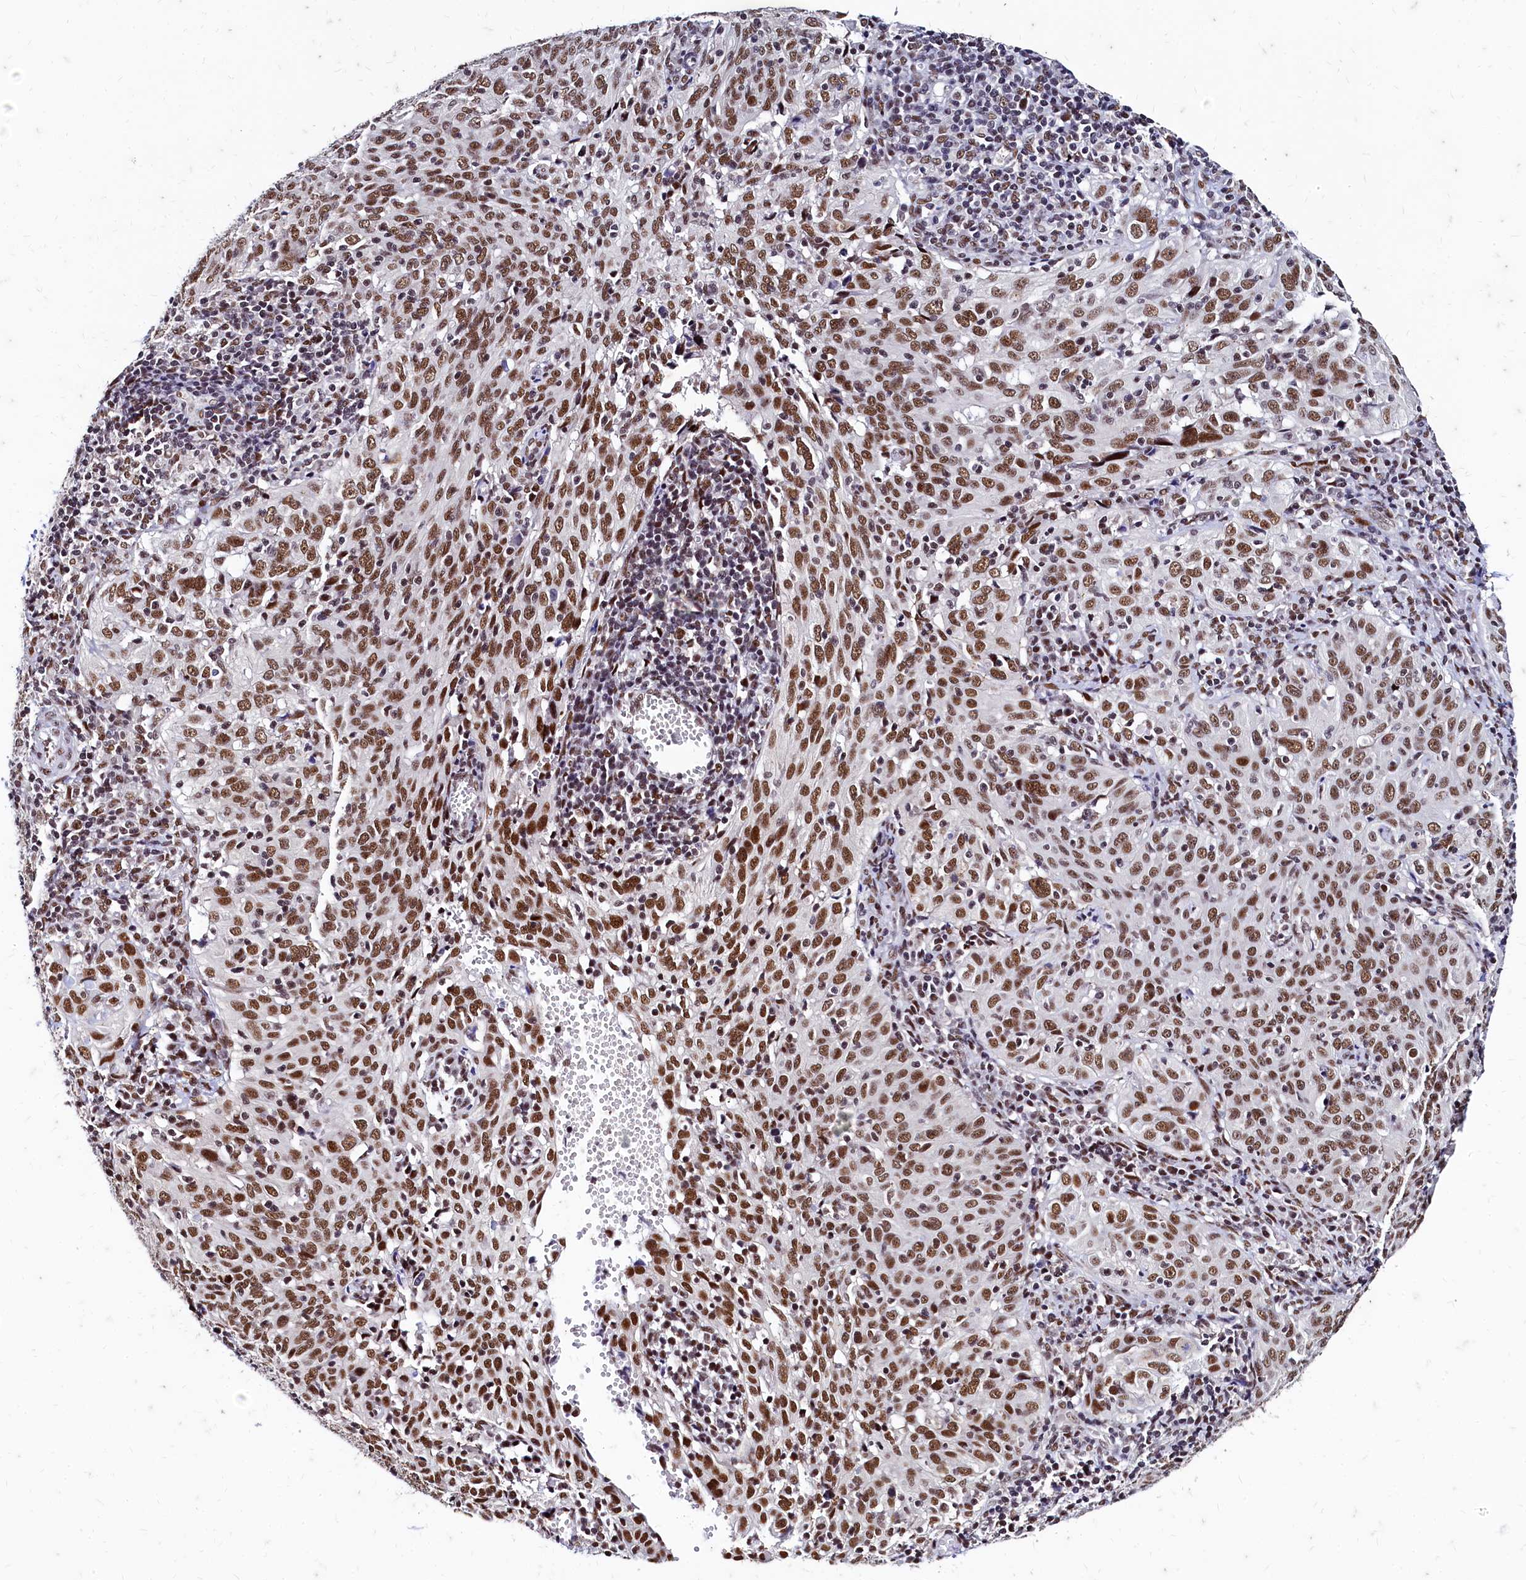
{"staining": {"intensity": "moderate", "quantity": ">75%", "location": "nuclear"}, "tissue": "cervical cancer", "cell_type": "Tumor cells", "image_type": "cancer", "snomed": [{"axis": "morphology", "description": "Normal tissue, NOS"}, {"axis": "morphology", "description": "Squamous cell carcinoma, NOS"}, {"axis": "topography", "description": "Cervix"}], "caption": "Protein expression analysis of human cervical cancer reveals moderate nuclear expression in about >75% of tumor cells. (IHC, brightfield microscopy, high magnification).", "gene": "CPSF7", "patient": {"sex": "female", "age": 31}}